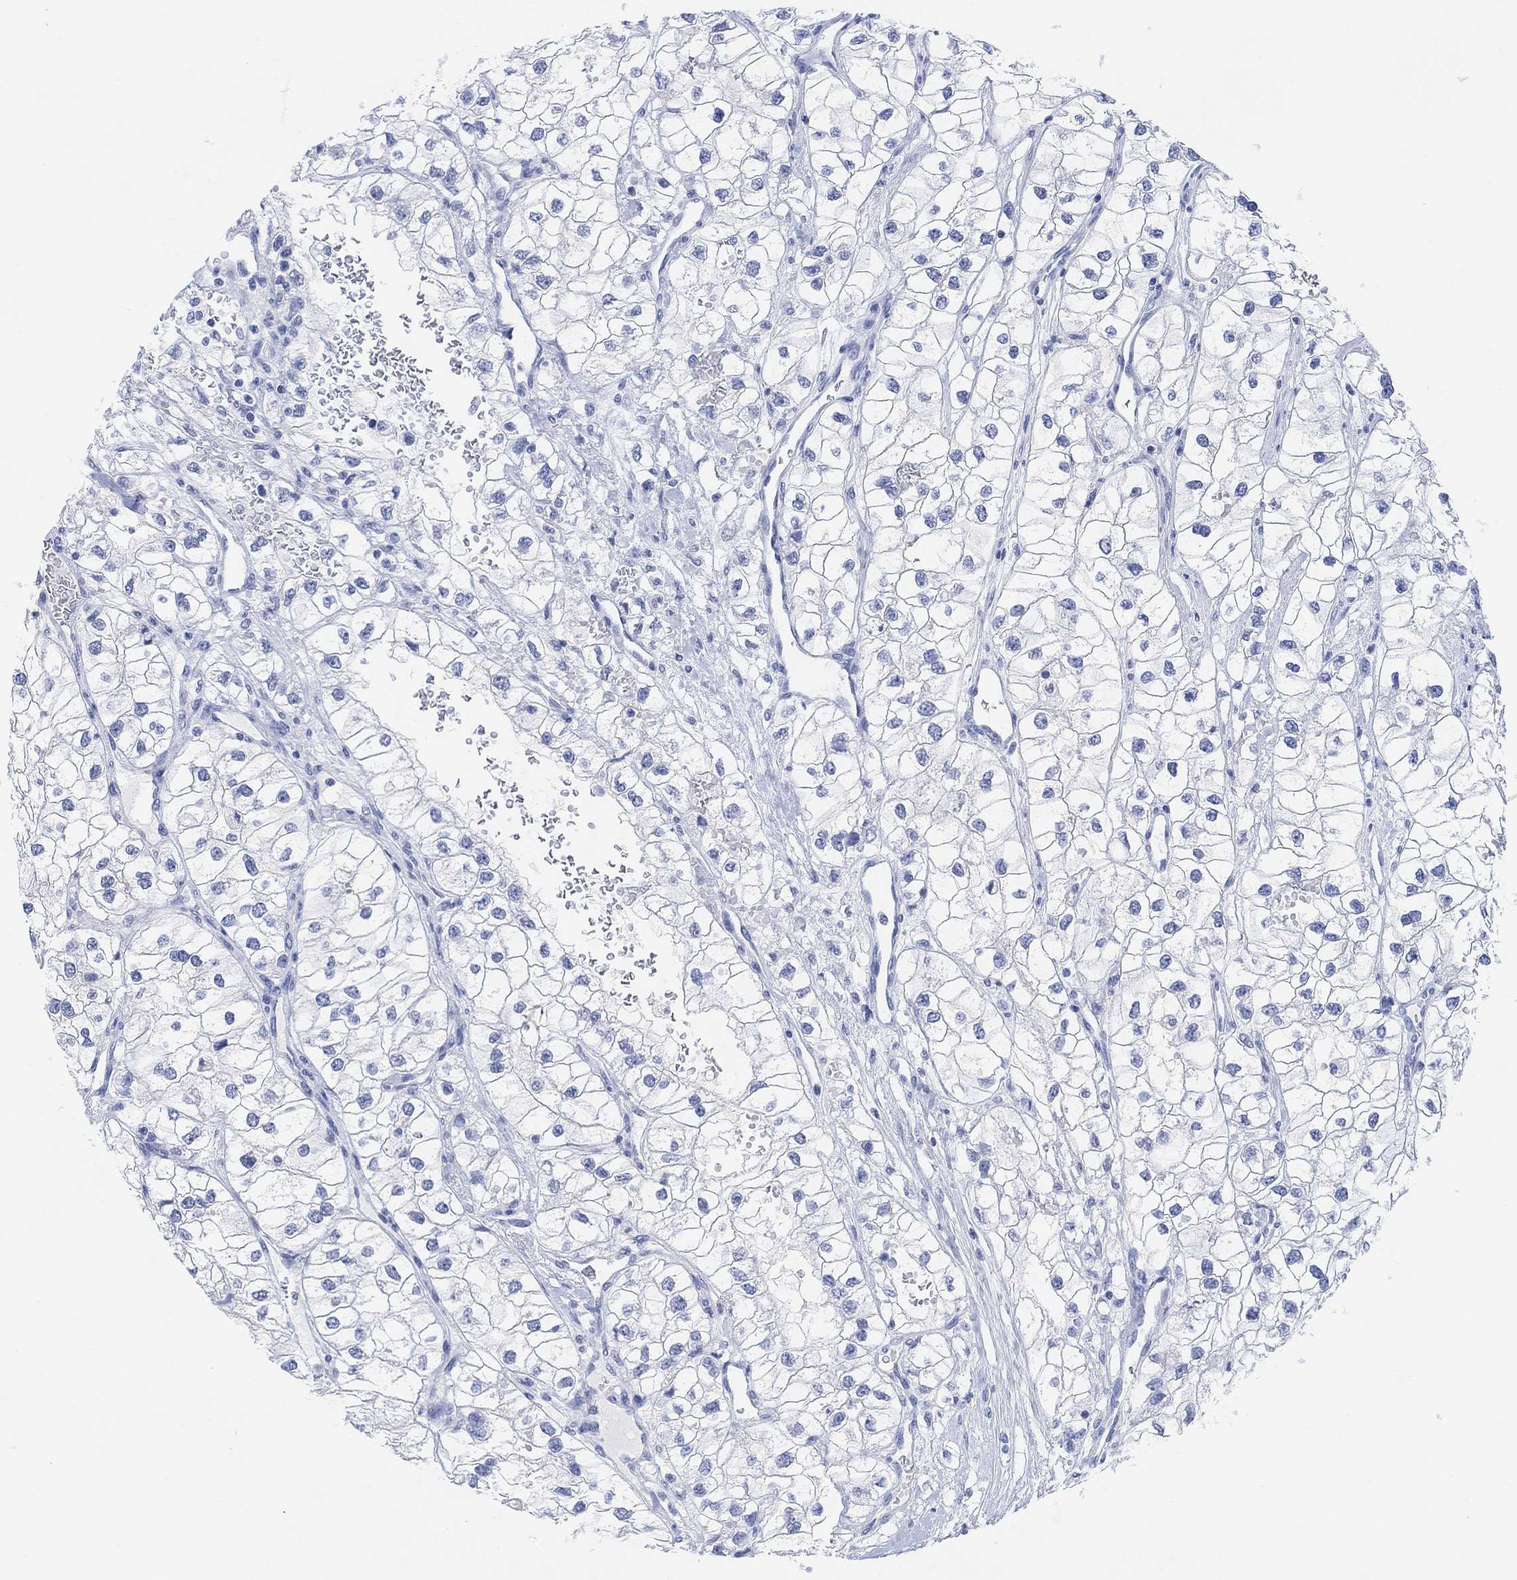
{"staining": {"intensity": "negative", "quantity": "none", "location": "none"}, "tissue": "renal cancer", "cell_type": "Tumor cells", "image_type": "cancer", "snomed": [{"axis": "morphology", "description": "Adenocarcinoma, NOS"}, {"axis": "topography", "description": "Kidney"}], "caption": "DAB (3,3'-diaminobenzidine) immunohistochemical staining of human renal cancer (adenocarcinoma) displays no significant staining in tumor cells.", "gene": "ENO4", "patient": {"sex": "male", "age": 59}}